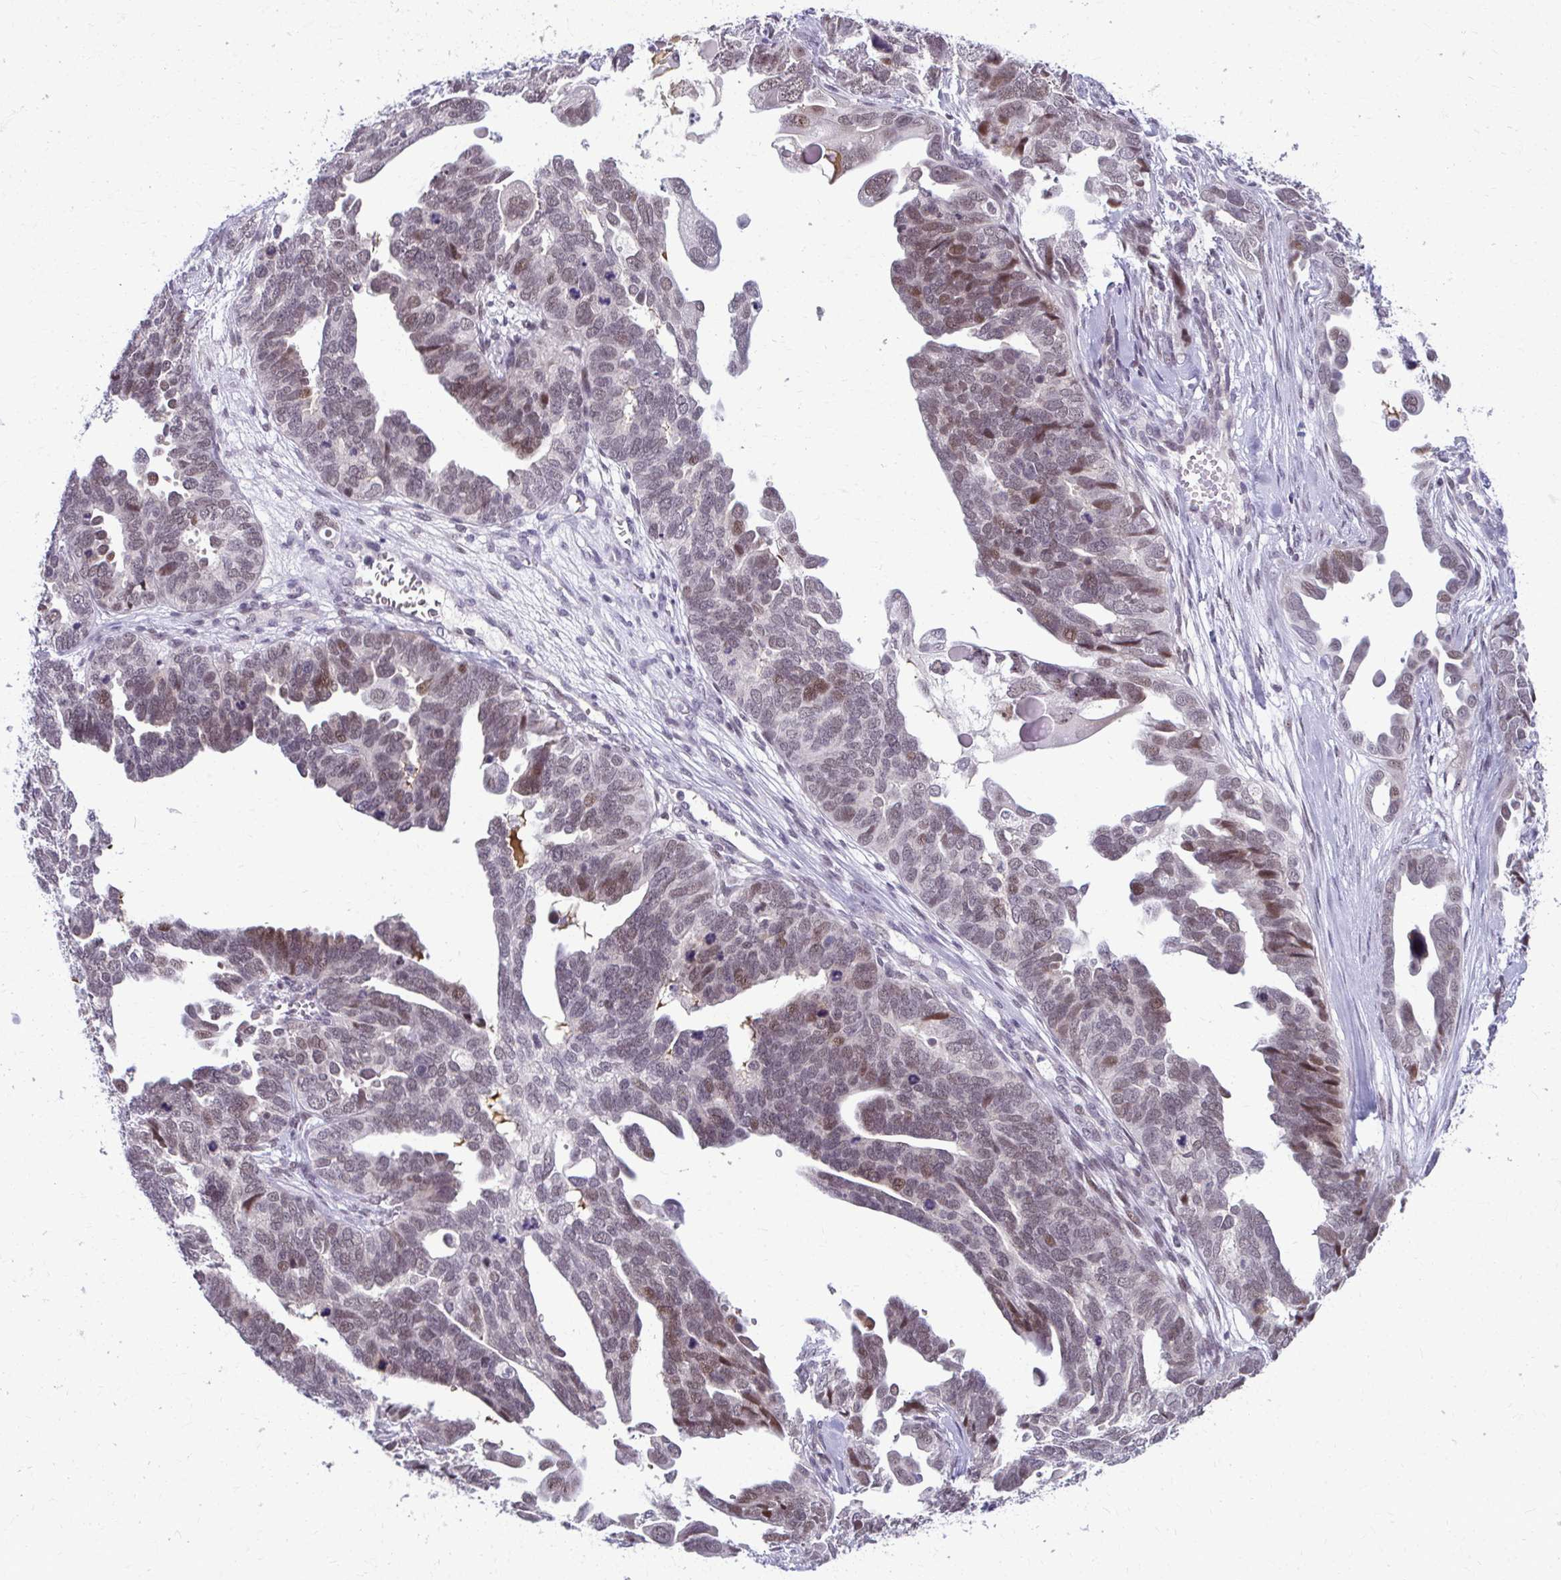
{"staining": {"intensity": "weak", "quantity": ">75%", "location": "nuclear"}, "tissue": "ovarian cancer", "cell_type": "Tumor cells", "image_type": "cancer", "snomed": [{"axis": "morphology", "description": "Cystadenocarcinoma, serous, NOS"}, {"axis": "topography", "description": "Ovary"}], "caption": "Immunohistochemistry histopathology image of neoplastic tissue: ovarian cancer (serous cystadenocarcinoma) stained using immunohistochemistry demonstrates low levels of weak protein expression localized specifically in the nuclear of tumor cells, appearing as a nuclear brown color.", "gene": "MAF1", "patient": {"sex": "female", "age": 51}}